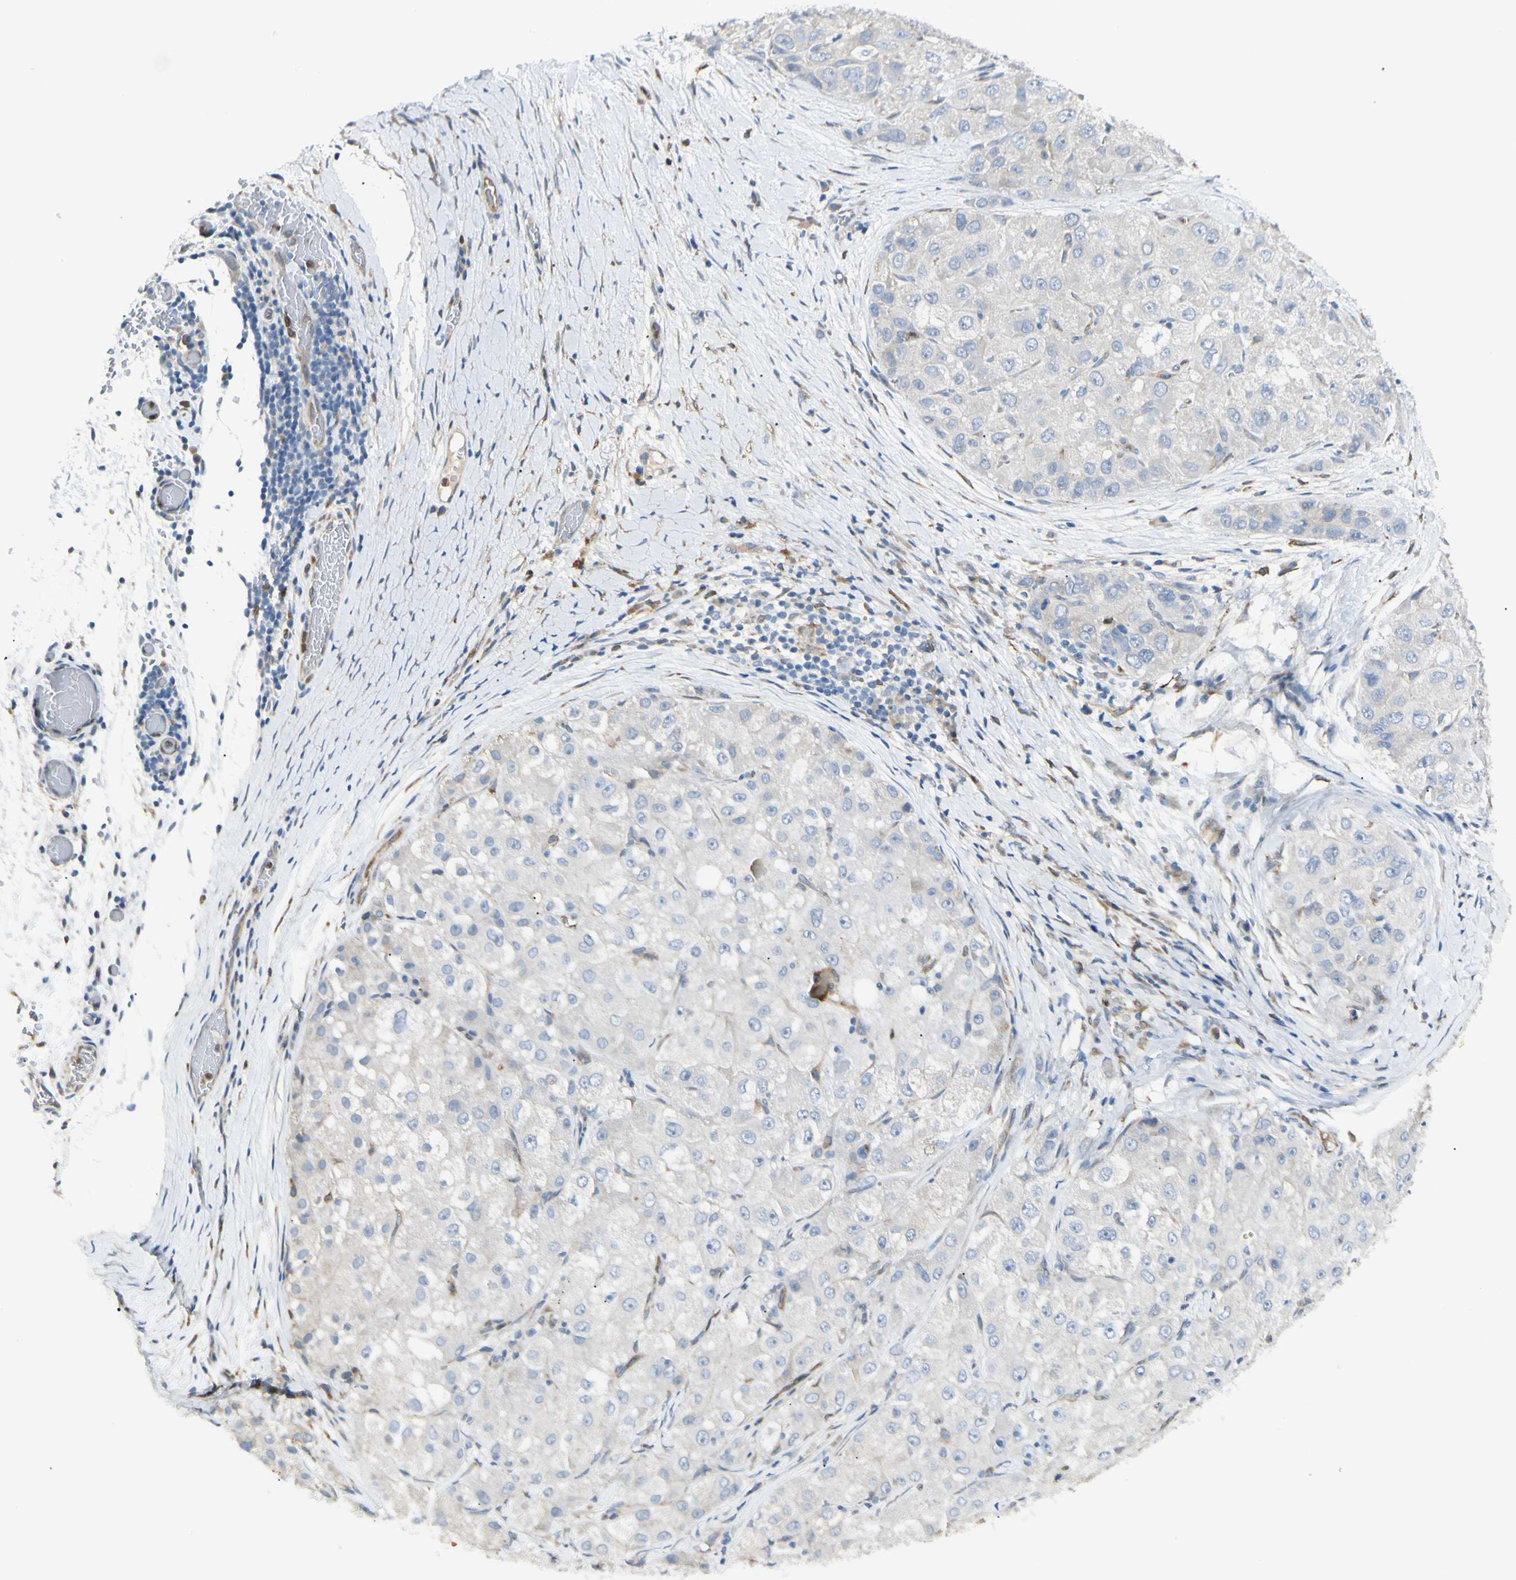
{"staining": {"intensity": "negative", "quantity": "none", "location": "none"}, "tissue": "liver cancer", "cell_type": "Tumor cells", "image_type": "cancer", "snomed": [{"axis": "morphology", "description": "Carcinoma, Hepatocellular, NOS"}, {"axis": "topography", "description": "Liver"}], "caption": "Tumor cells show no significant protein positivity in liver hepatocellular carcinoma.", "gene": "LPCAT2", "patient": {"sex": "male", "age": 80}}